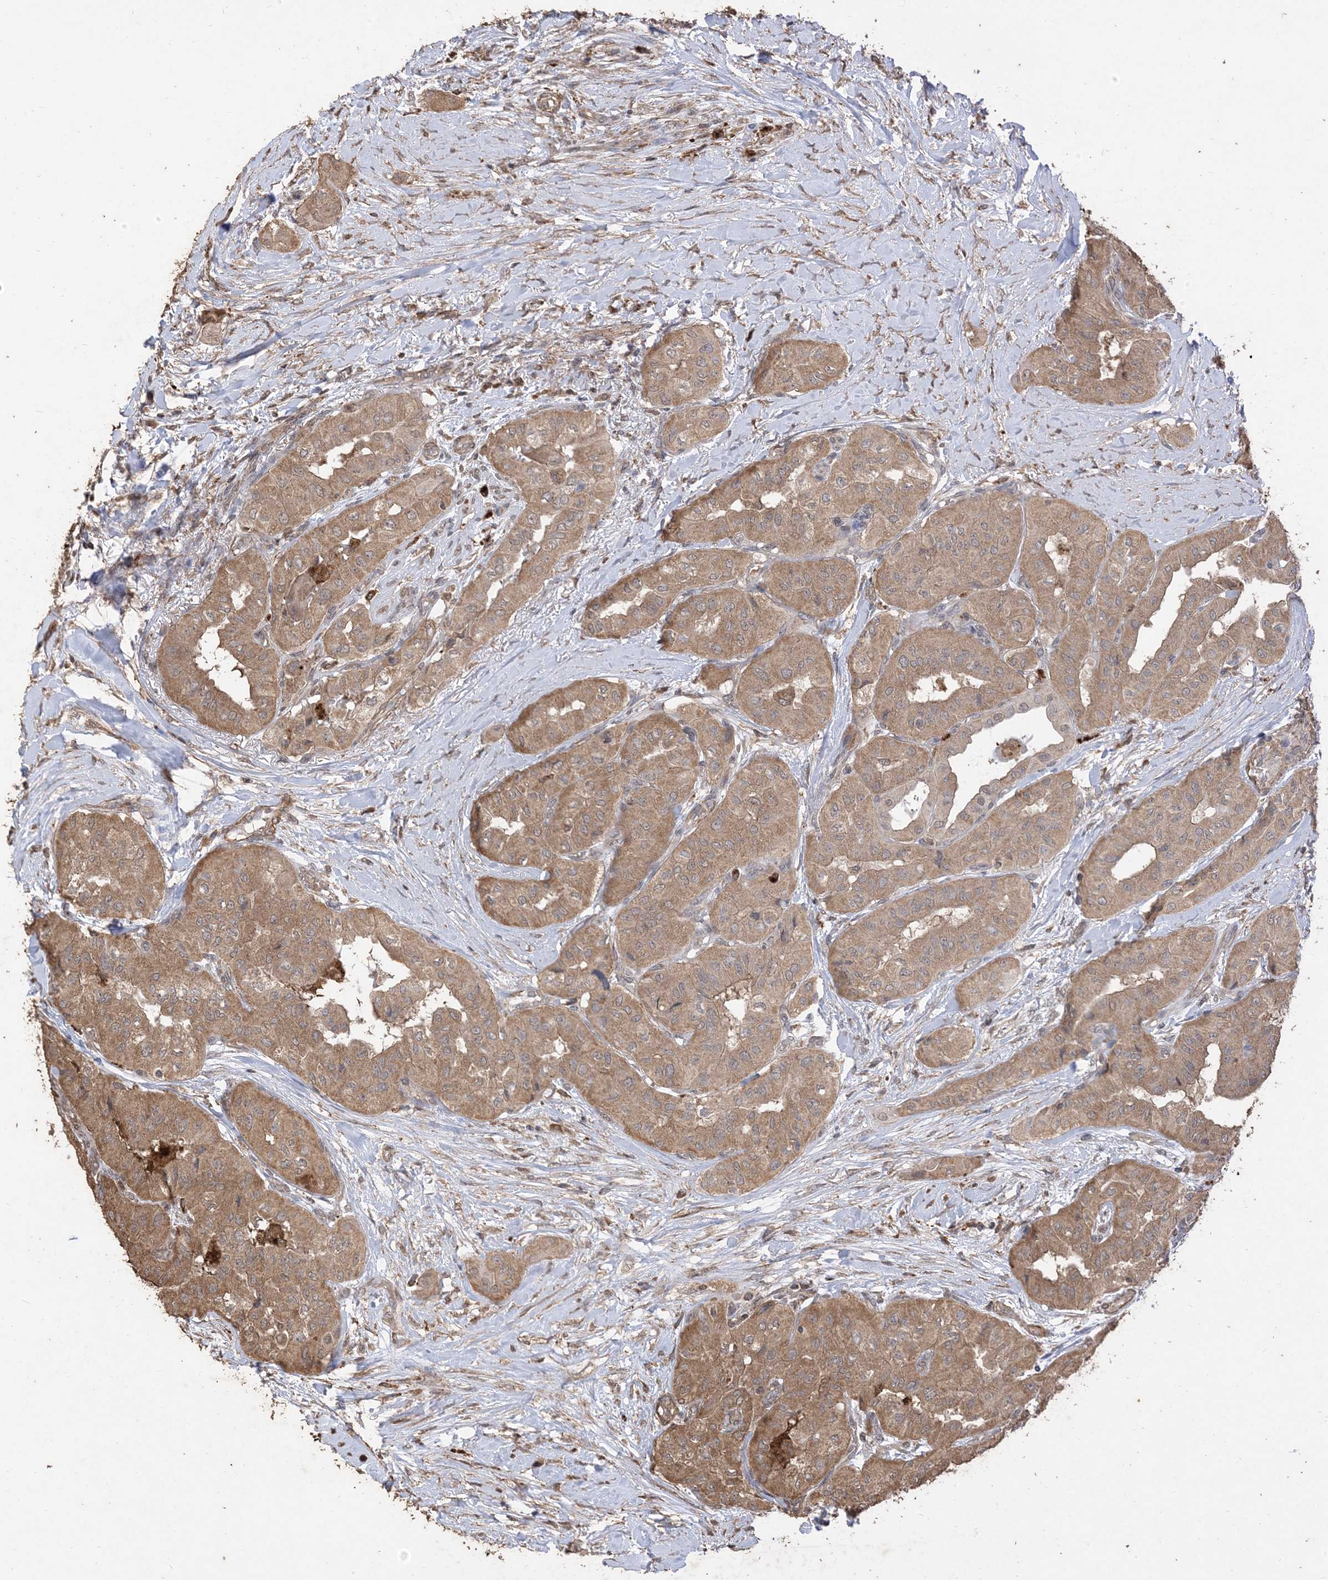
{"staining": {"intensity": "moderate", "quantity": ">75%", "location": "cytoplasmic/membranous"}, "tissue": "thyroid cancer", "cell_type": "Tumor cells", "image_type": "cancer", "snomed": [{"axis": "morphology", "description": "Papillary adenocarcinoma, NOS"}, {"axis": "topography", "description": "Thyroid gland"}], "caption": "About >75% of tumor cells in papillary adenocarcinoma (thyroid) show moderate cytoplasmic/membranous protein staining as visualized by brown immunohistochemical staining.", "gene": "HPS4", "patient": {"sex": "female", "age": 59}}